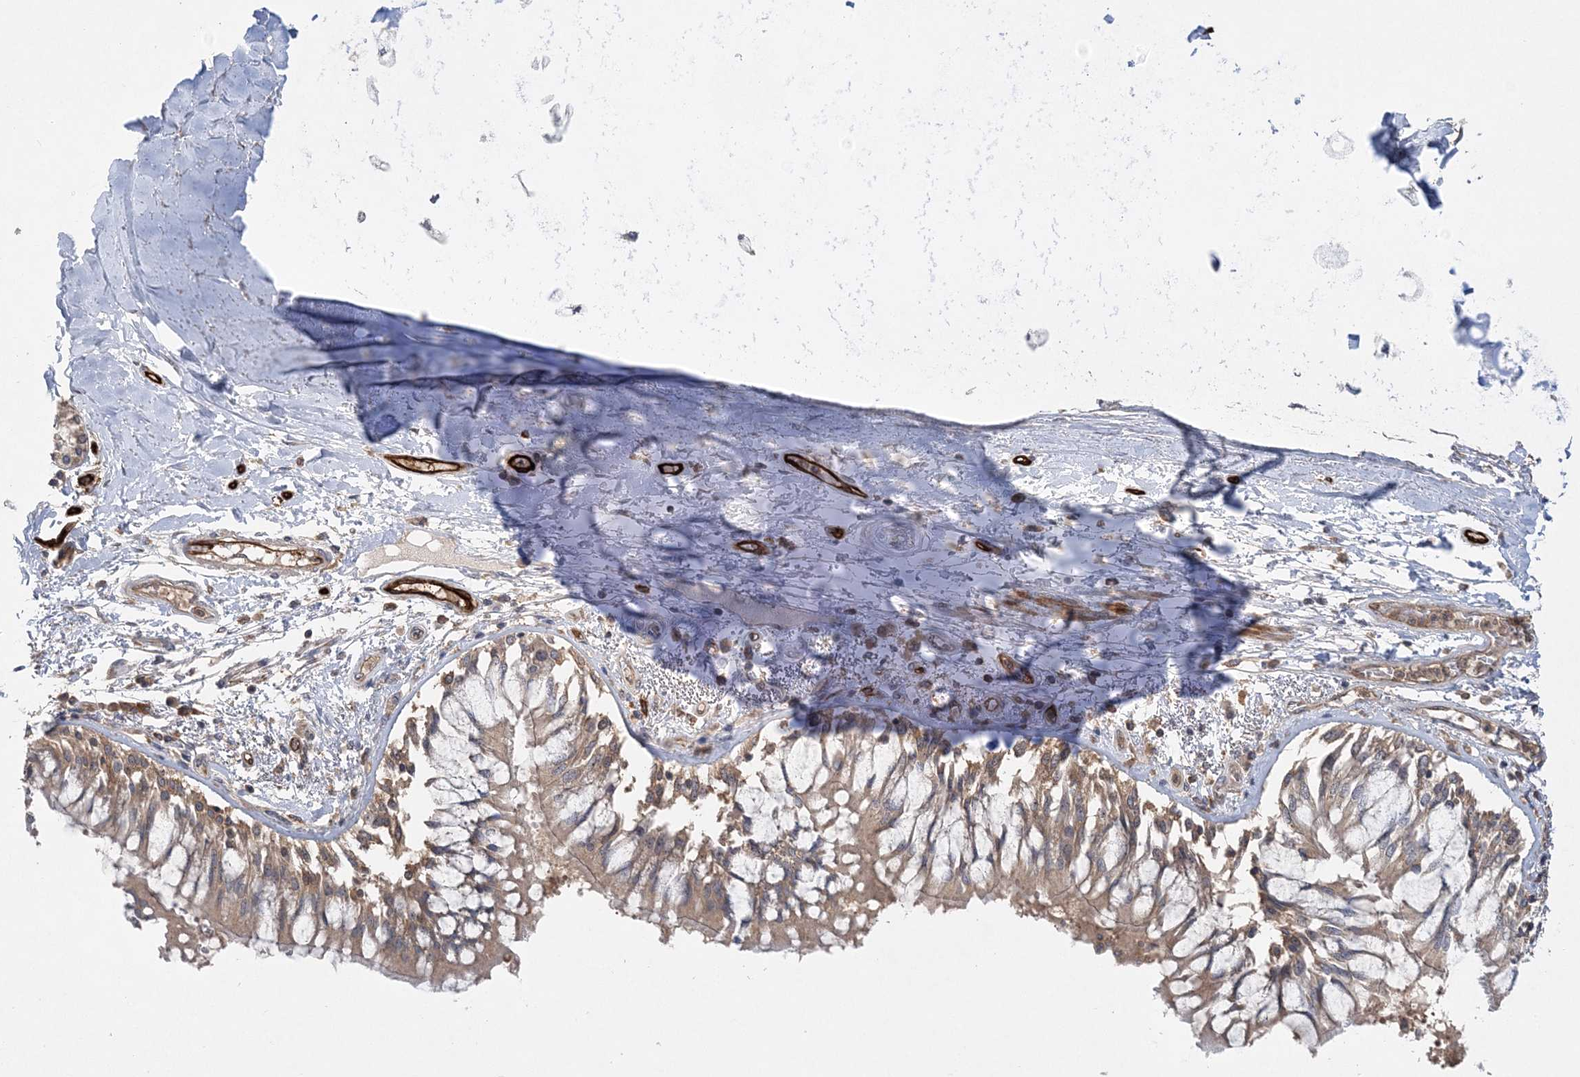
{"staining": {"intensity": "strong", "quantity": ">75%", "location": "cytoplasmic/membranous"}, "tissue": "adipose tissue", "cell_type": "Adipocytes", "image_type": "normal", "snomed": [{"axis": "morphology", "description": "Normal tissue, NOS"}, {"axis": "topography", "description": "Cartilage tissue"}, {"axis": "topography", "description": "Bronchus"}, {"axis": "topography", "description": "Lung"}, {"axis": "topography", "description": "Peripheral nerve tissue"}], "caption": "This is an image of IHC staining of benign adipose tissue, which shows strong staining in the cytoplasmic/membranous of adipocytes.", "gene": "ACAP2", "patient": {"sex": "female", "age": 49}}